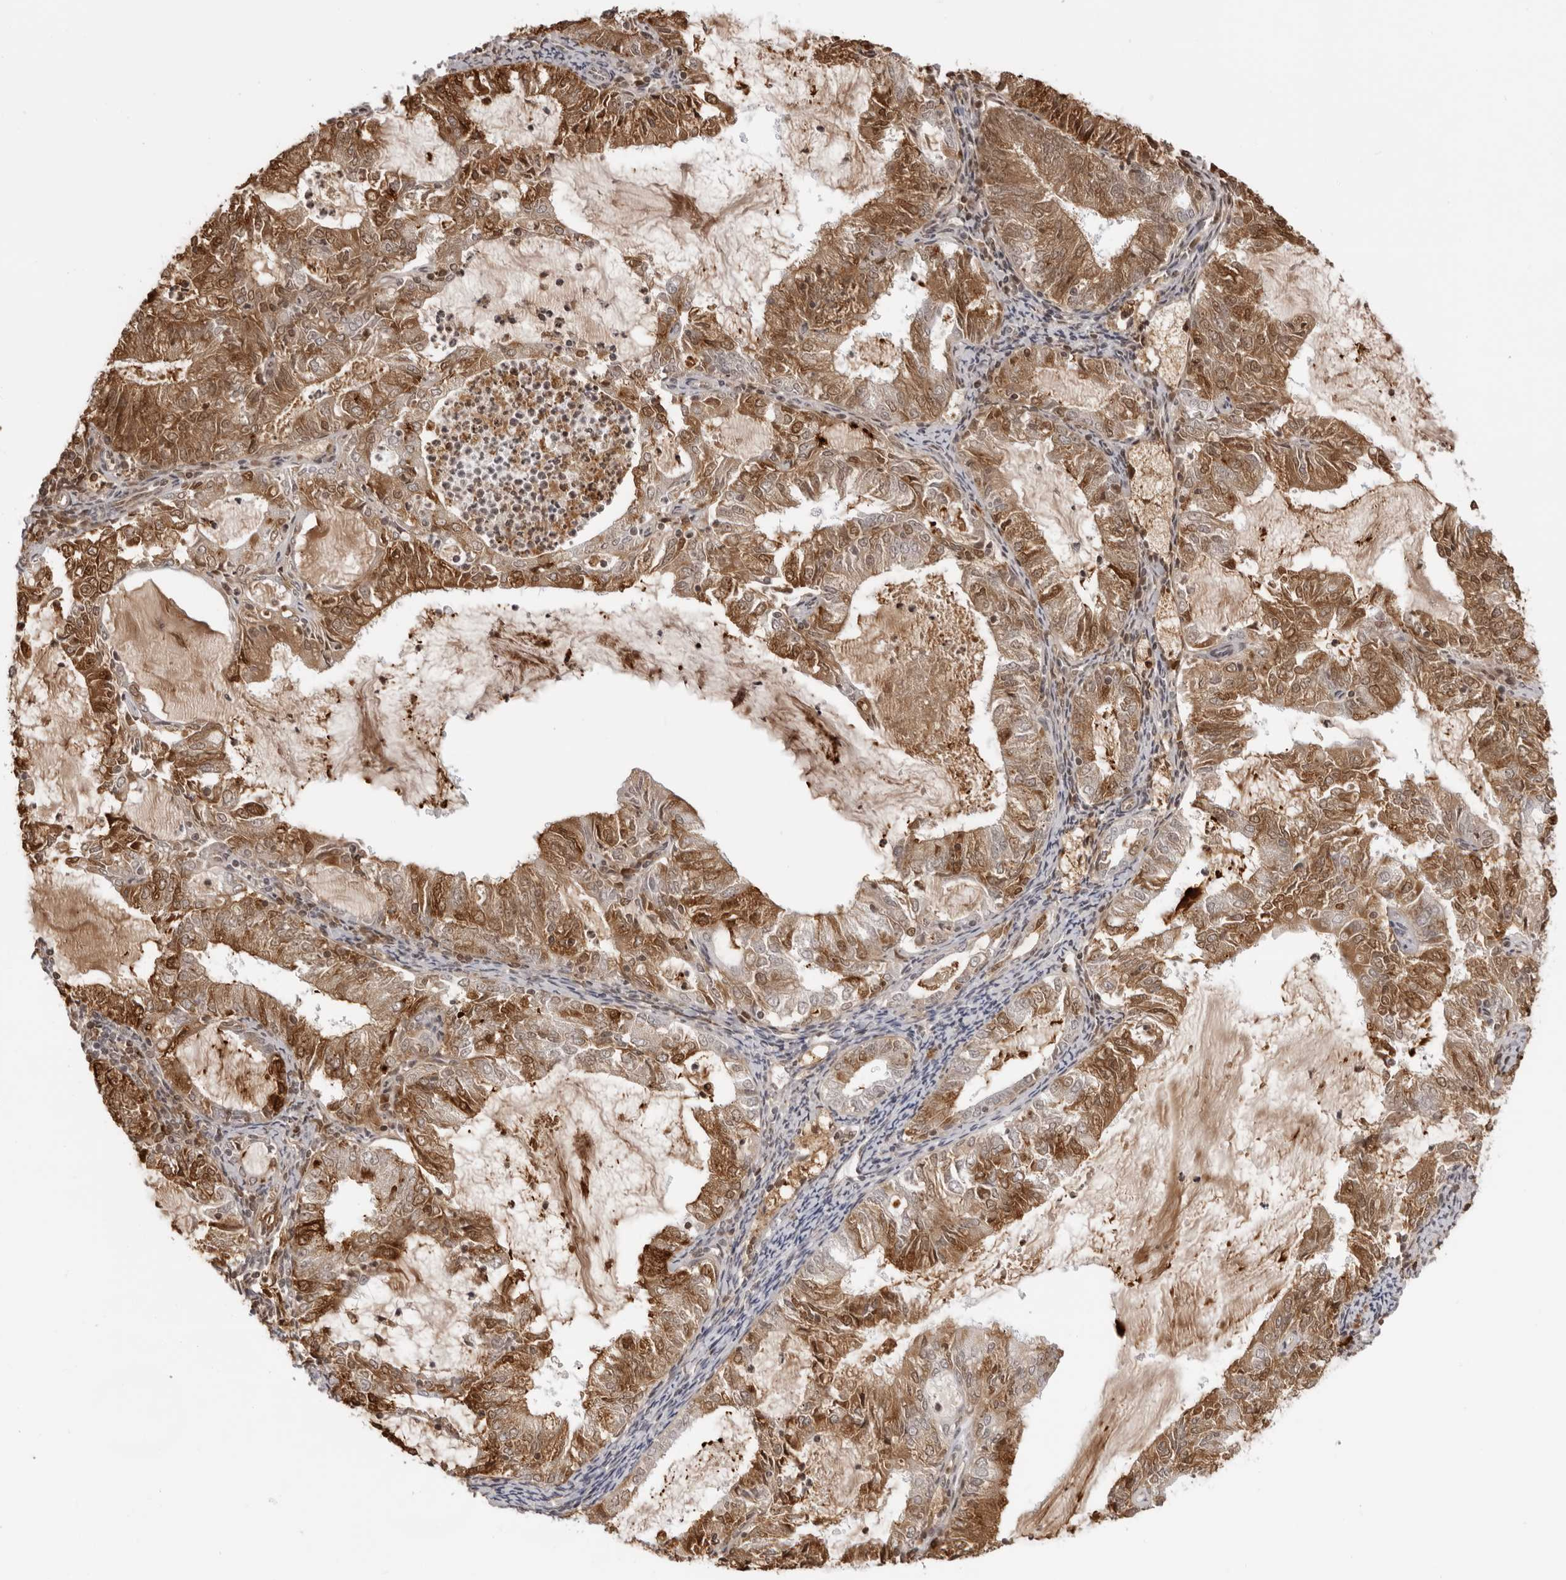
{"staining": {"intensity": "moderate", "quantity": ">75%", "location": "cytoplasmic/membranous,nuclear"}, "tissue": "endometrial cancer", "cell_type": "Tumor cells", "image_type": "cancer", "snomed": [{"axis": "morphology", "description": "Adenocarcinoma, NOS"}, {"axis": "topography", "description": "Endometrium"}], "caption": "Endometrial adenocarcinoma stained with DAB immunohistochemistry displays medium levels of moderate cytoplasmic/membranous and nuclear staining in approximately >75% of tumor cells. (brown staining indicates protein expression, while blue staining denotes nuclei).", "gene": "DYNLT5", "patient": {"sex": "female", "age": 57}}